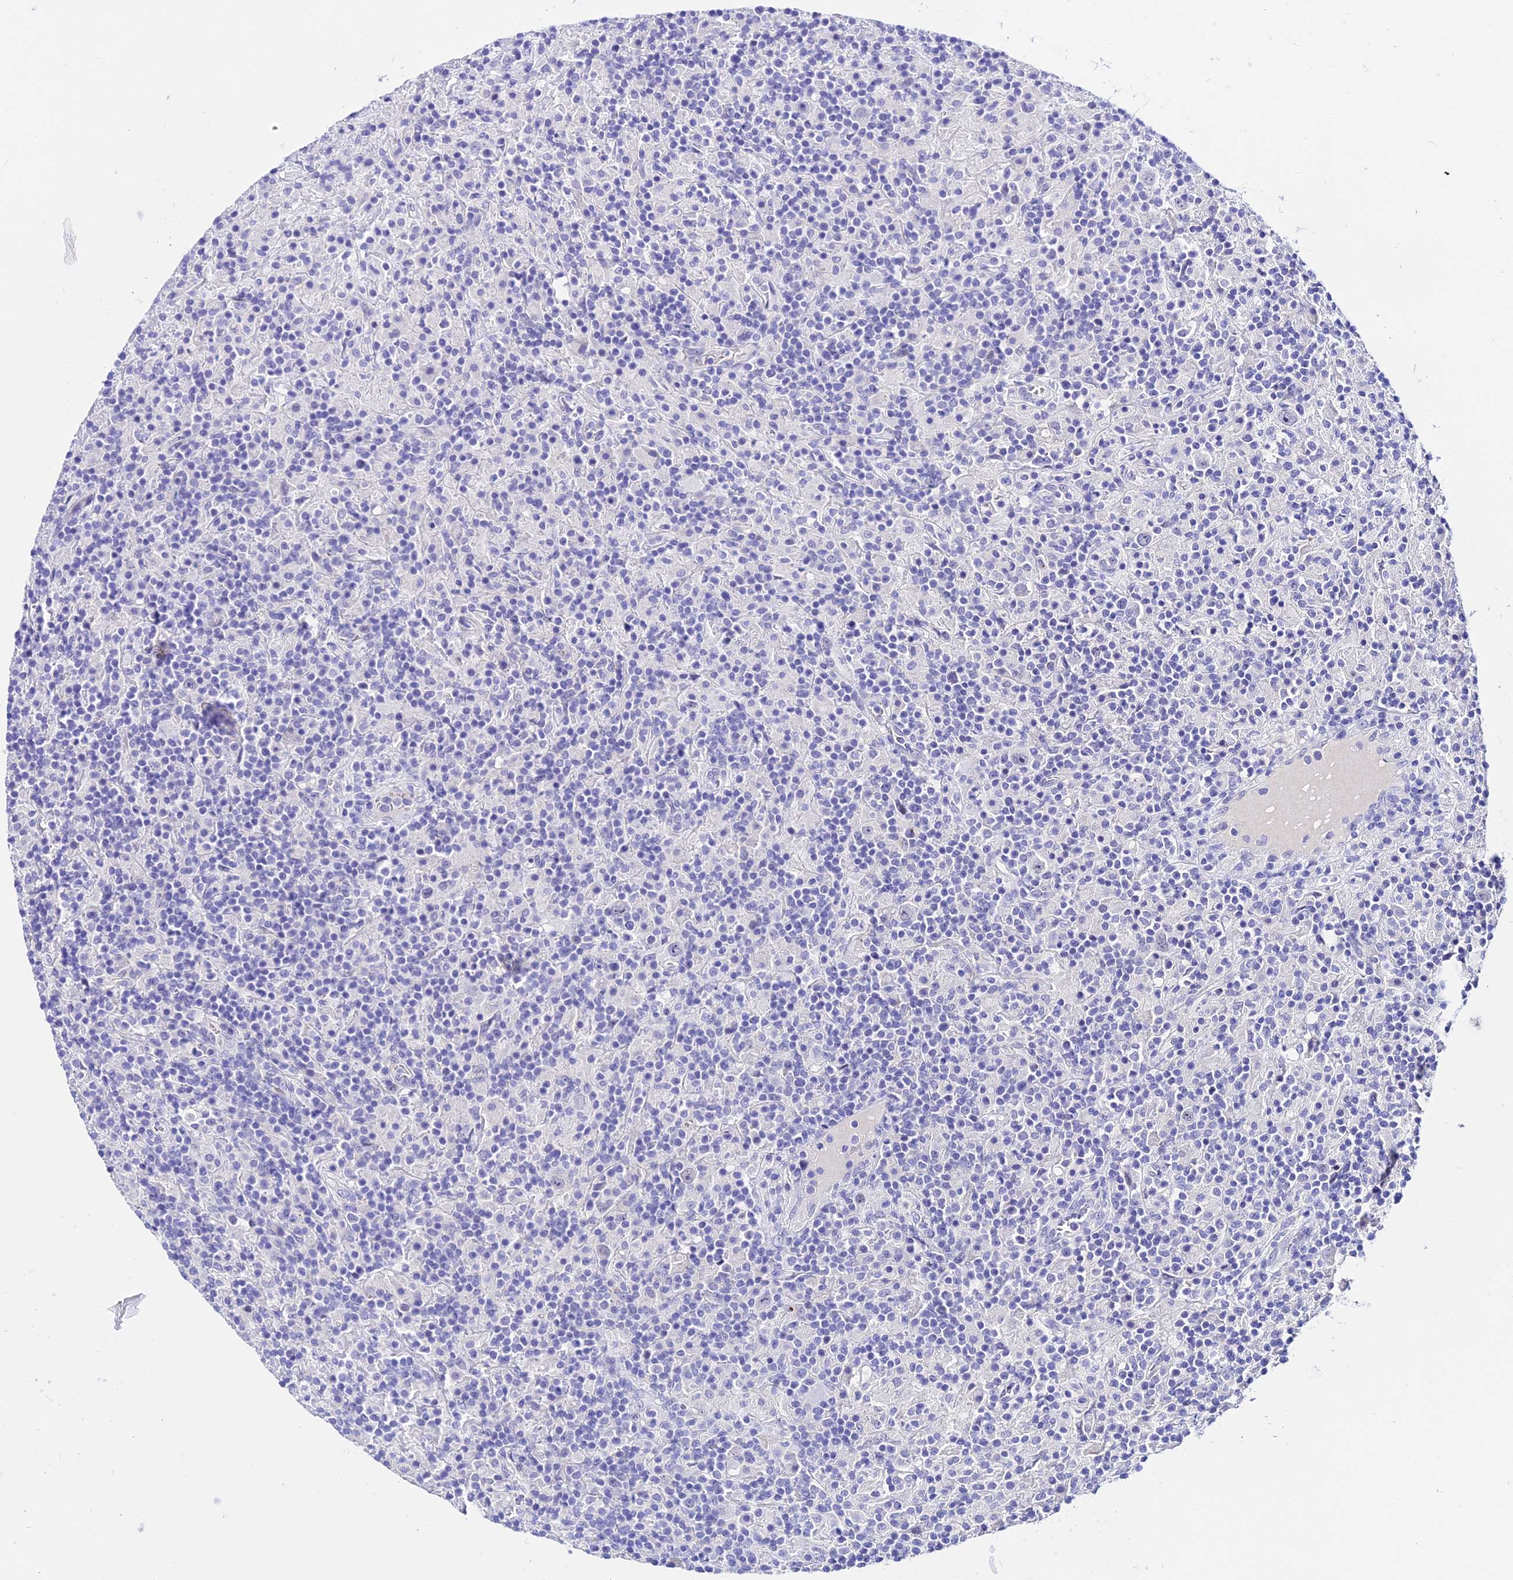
{"staining": {"intensity": "negative", "quantity": "none", "location": "none"}, "tissue": "lymphoma", "cell_type": "Tumor cells", "image_type": "cancer", "snomed": [{"axis": "morphology", "description": "Hodgkin's disease, NOS"}, {"axis": "topography", "description": "Lymph node"}], "caption": "A photomicrograph of Hodgkin's disease stained for a protein demonstrates no brown staining in tumor cells.", "gene": "DEFB106A", "patient": {"sex": "male", "age": 70}}